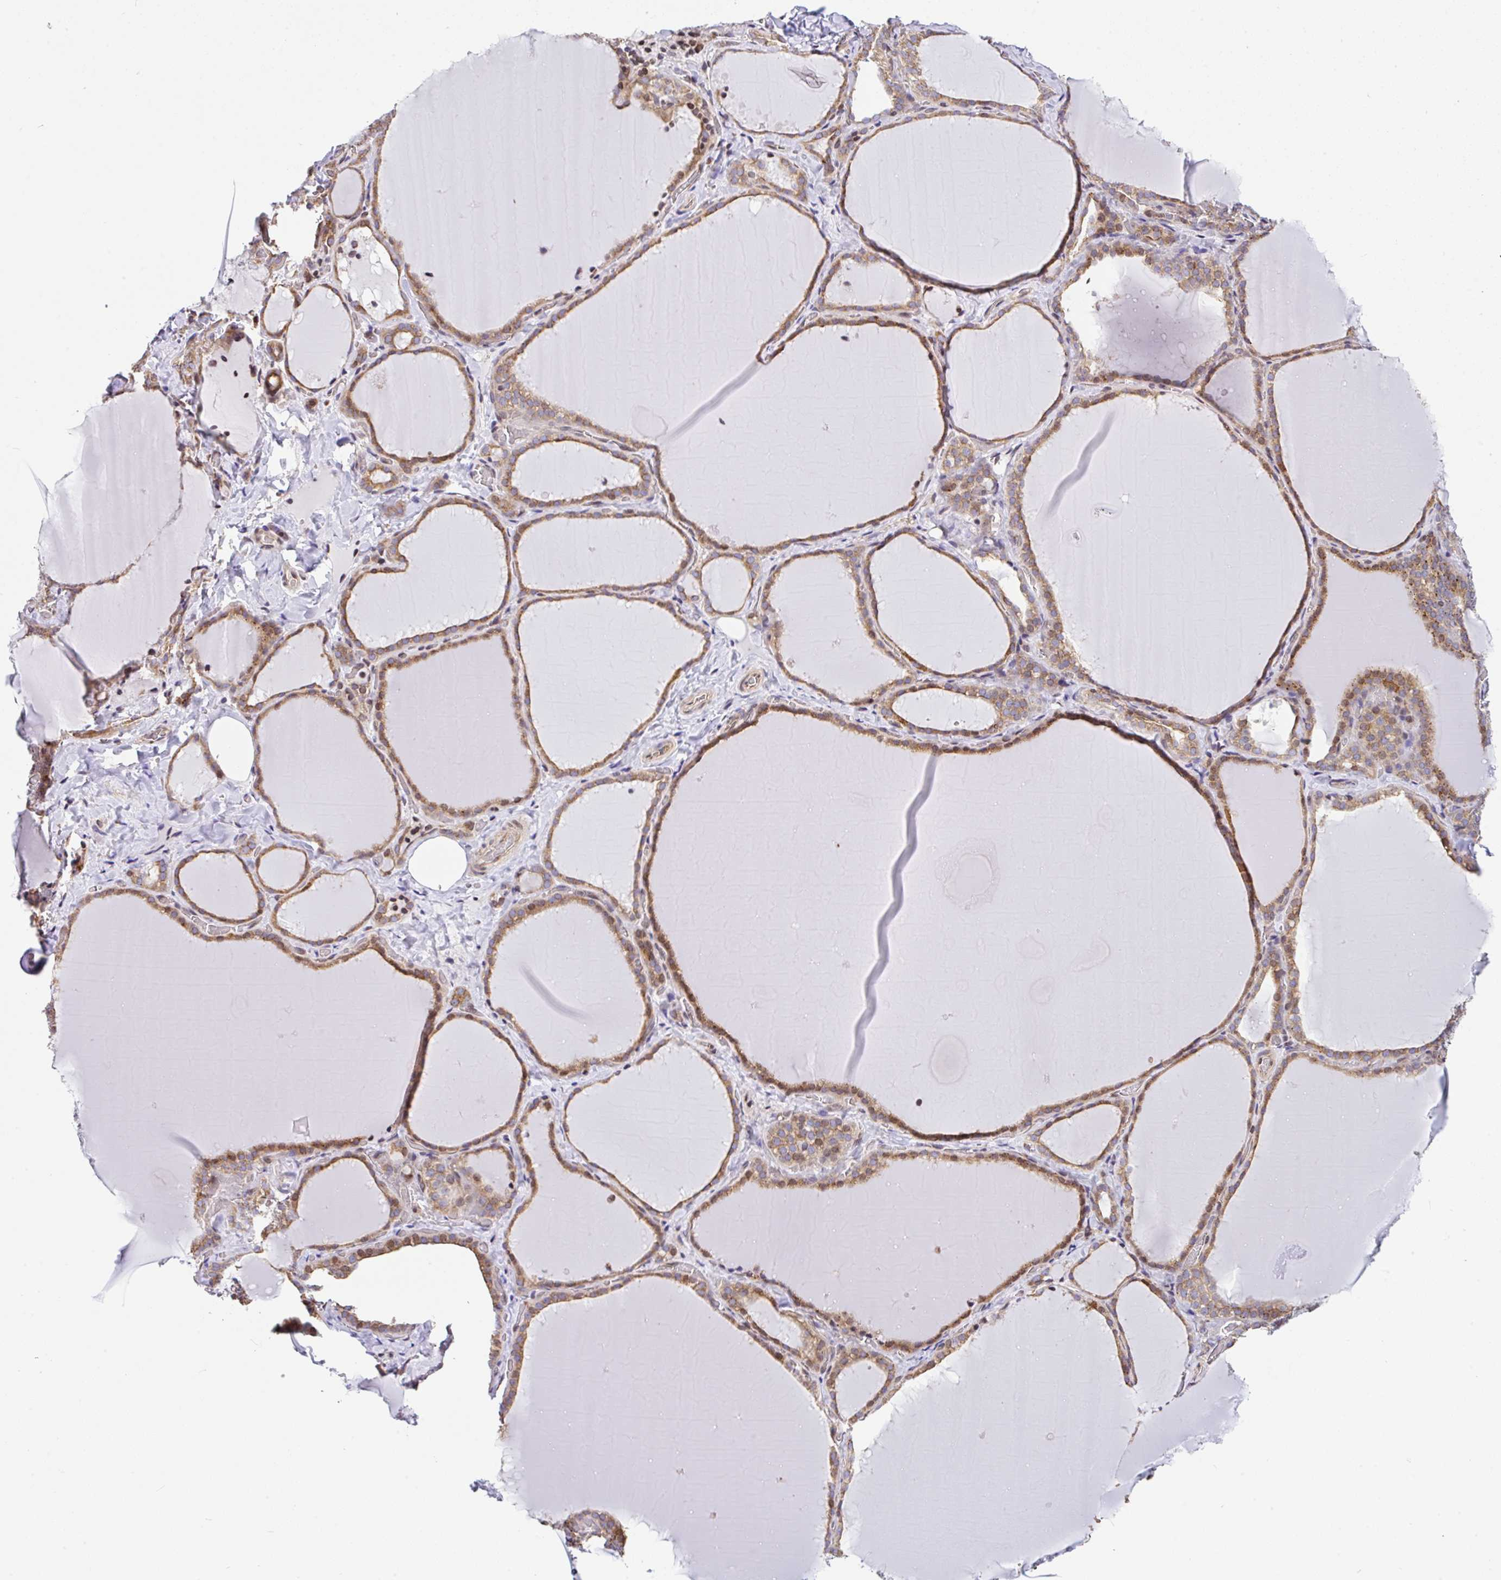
{"staining": {"intensity": "moderate", "quantity": ">75%", "location": "cytoplasmic/membranous,nuclear"}, "tissue": "thyroid gland", "cell_type": "Glandular cells", "image_type": "normal", "snomed": [{"axis": "morphology", "description": "Normal tissue, NOS"}, {"axis": "topography", "description": "Thyroid gland"}], "caption": "An IHC image of normal tissue is shown. Protein staining in brown shows moderate cytoplasmic/membranous,nuclear positivity in thyroid gland within glandular cells. (DAB IHC, brown staining for protein, blue staining for nuclei).", "gene": "FIGNL1", "patient": {"sex": "female", "age": 22}}